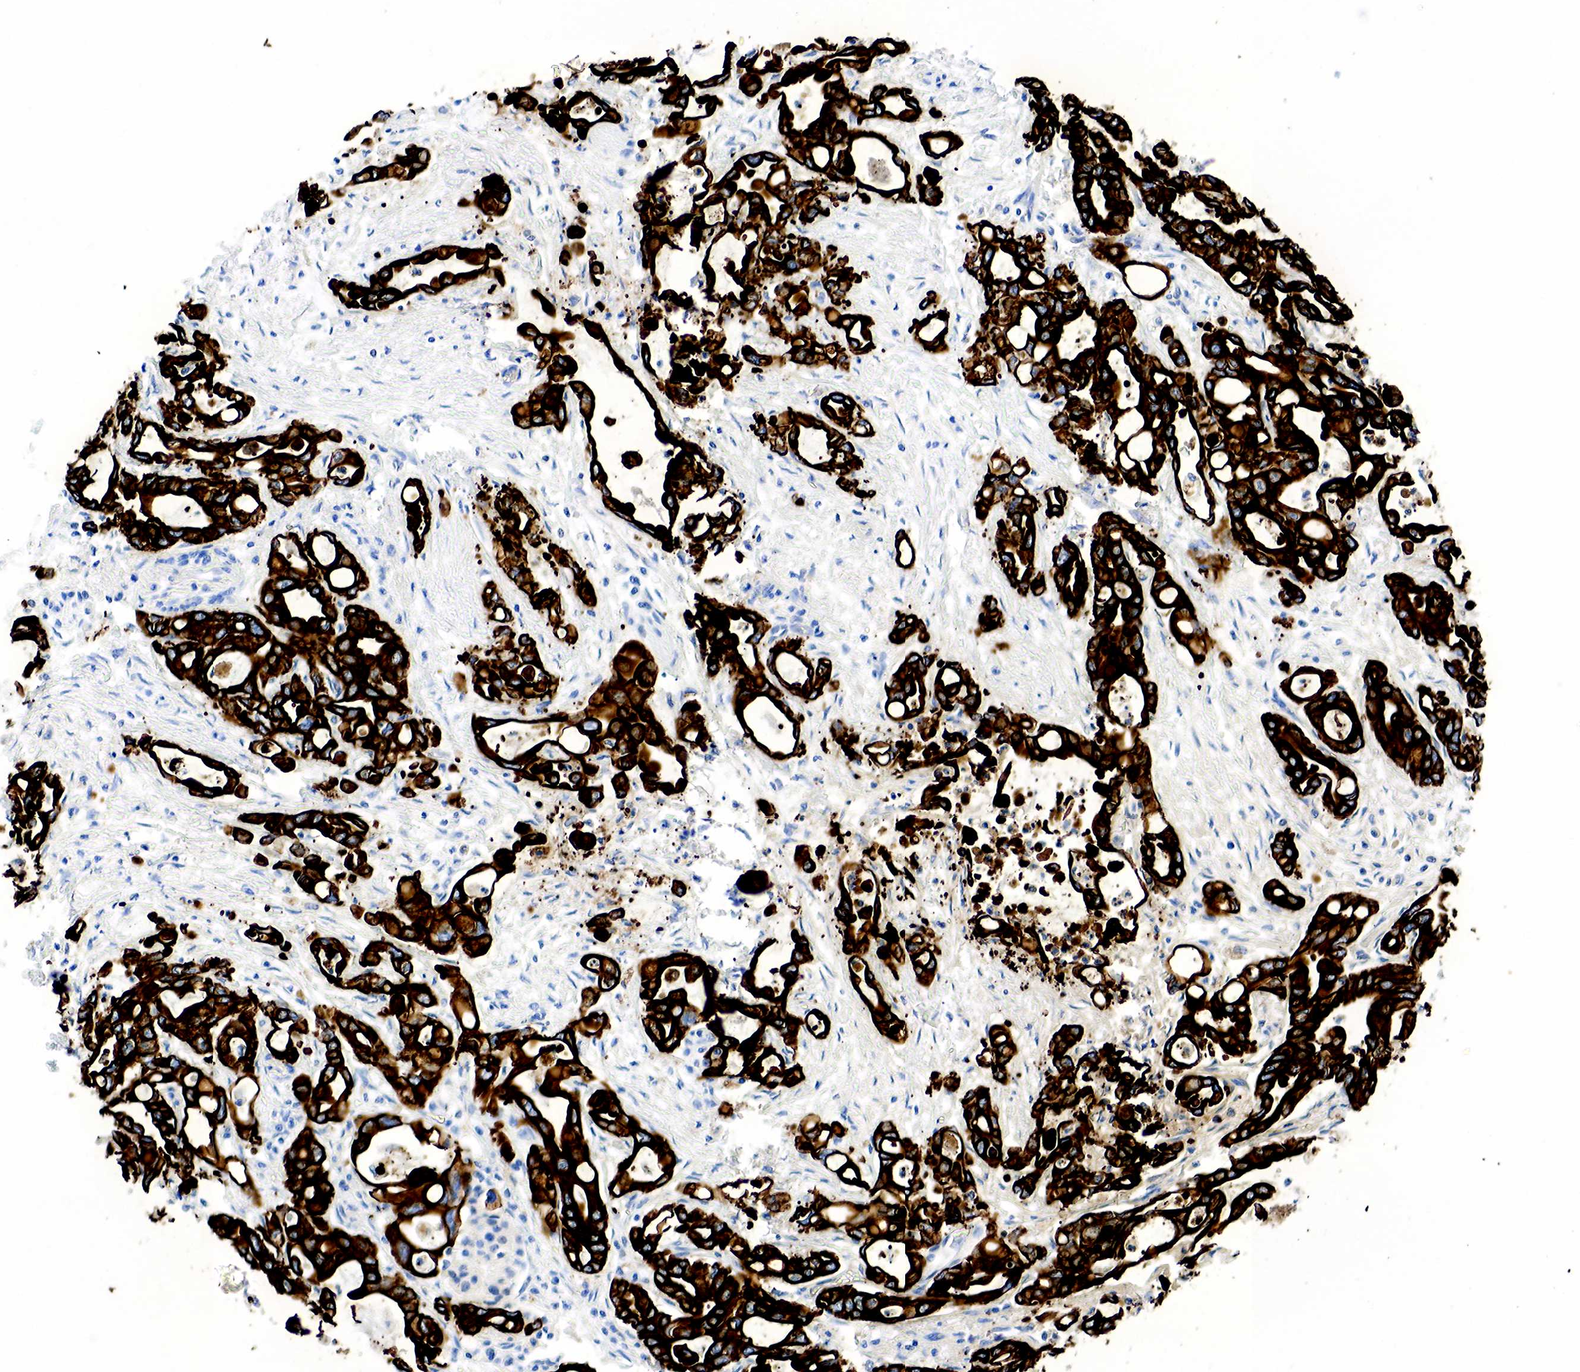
{"staining": {"intensity": "strong", "quantity": ">75%", "location": "cytoplasmic/membranous"}, "tissue": "pancreatic cancer", "cell_type": "Tumor cells", "image_type": "cancer", "snomed": [{"axis": "morphology", "description": "Adenocarcinoma, NOS"}, {"axis": "topography", "description": "Pancreas"}], "caption": "A brown stain highlights strong cytoplasmic/membranous positivity of a protein in human pancreatic cancer (adenocarcinoma) tumor cells. Nuclei are stained in blue.", "gene": "KRT7", "patient": {"sex": "female", "age": 57}}